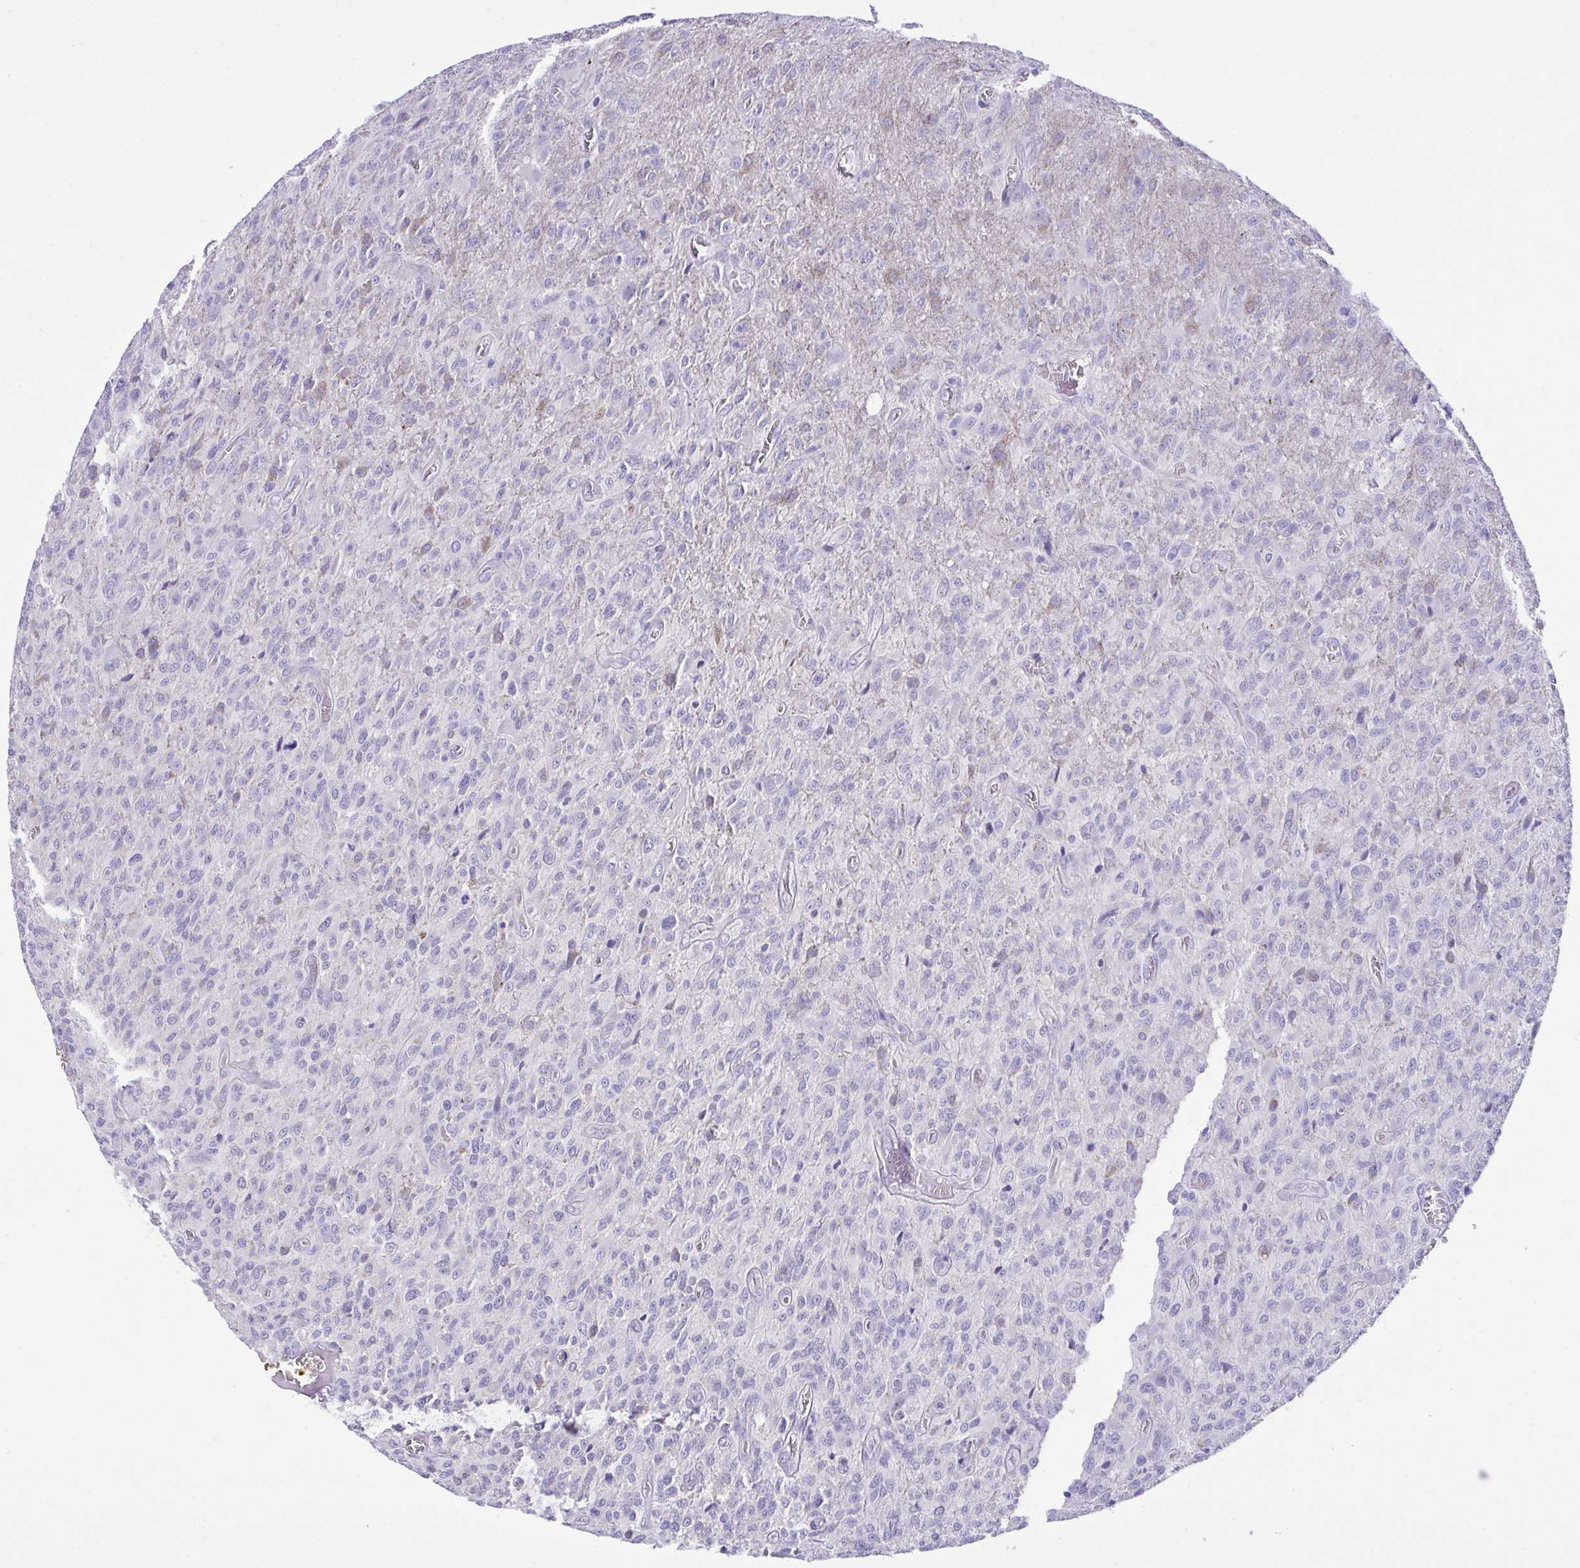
{"staining": {"intensity": "negative", "quantity": "none", "location": "none"}, "tissue": "glioma", "cell_type": "Tumor cells", "image_type": "cancer", "snomed": [{"axis": "morphology", "description": "Glioma, malignant, High grade"}, {"axis": "topography", "description": "Brain"}], "caption": "Tumor cells show no significant protein staining in glioma.", "gene": "PLEKHH1", "patient": {"sex": "male", "age": 61}}